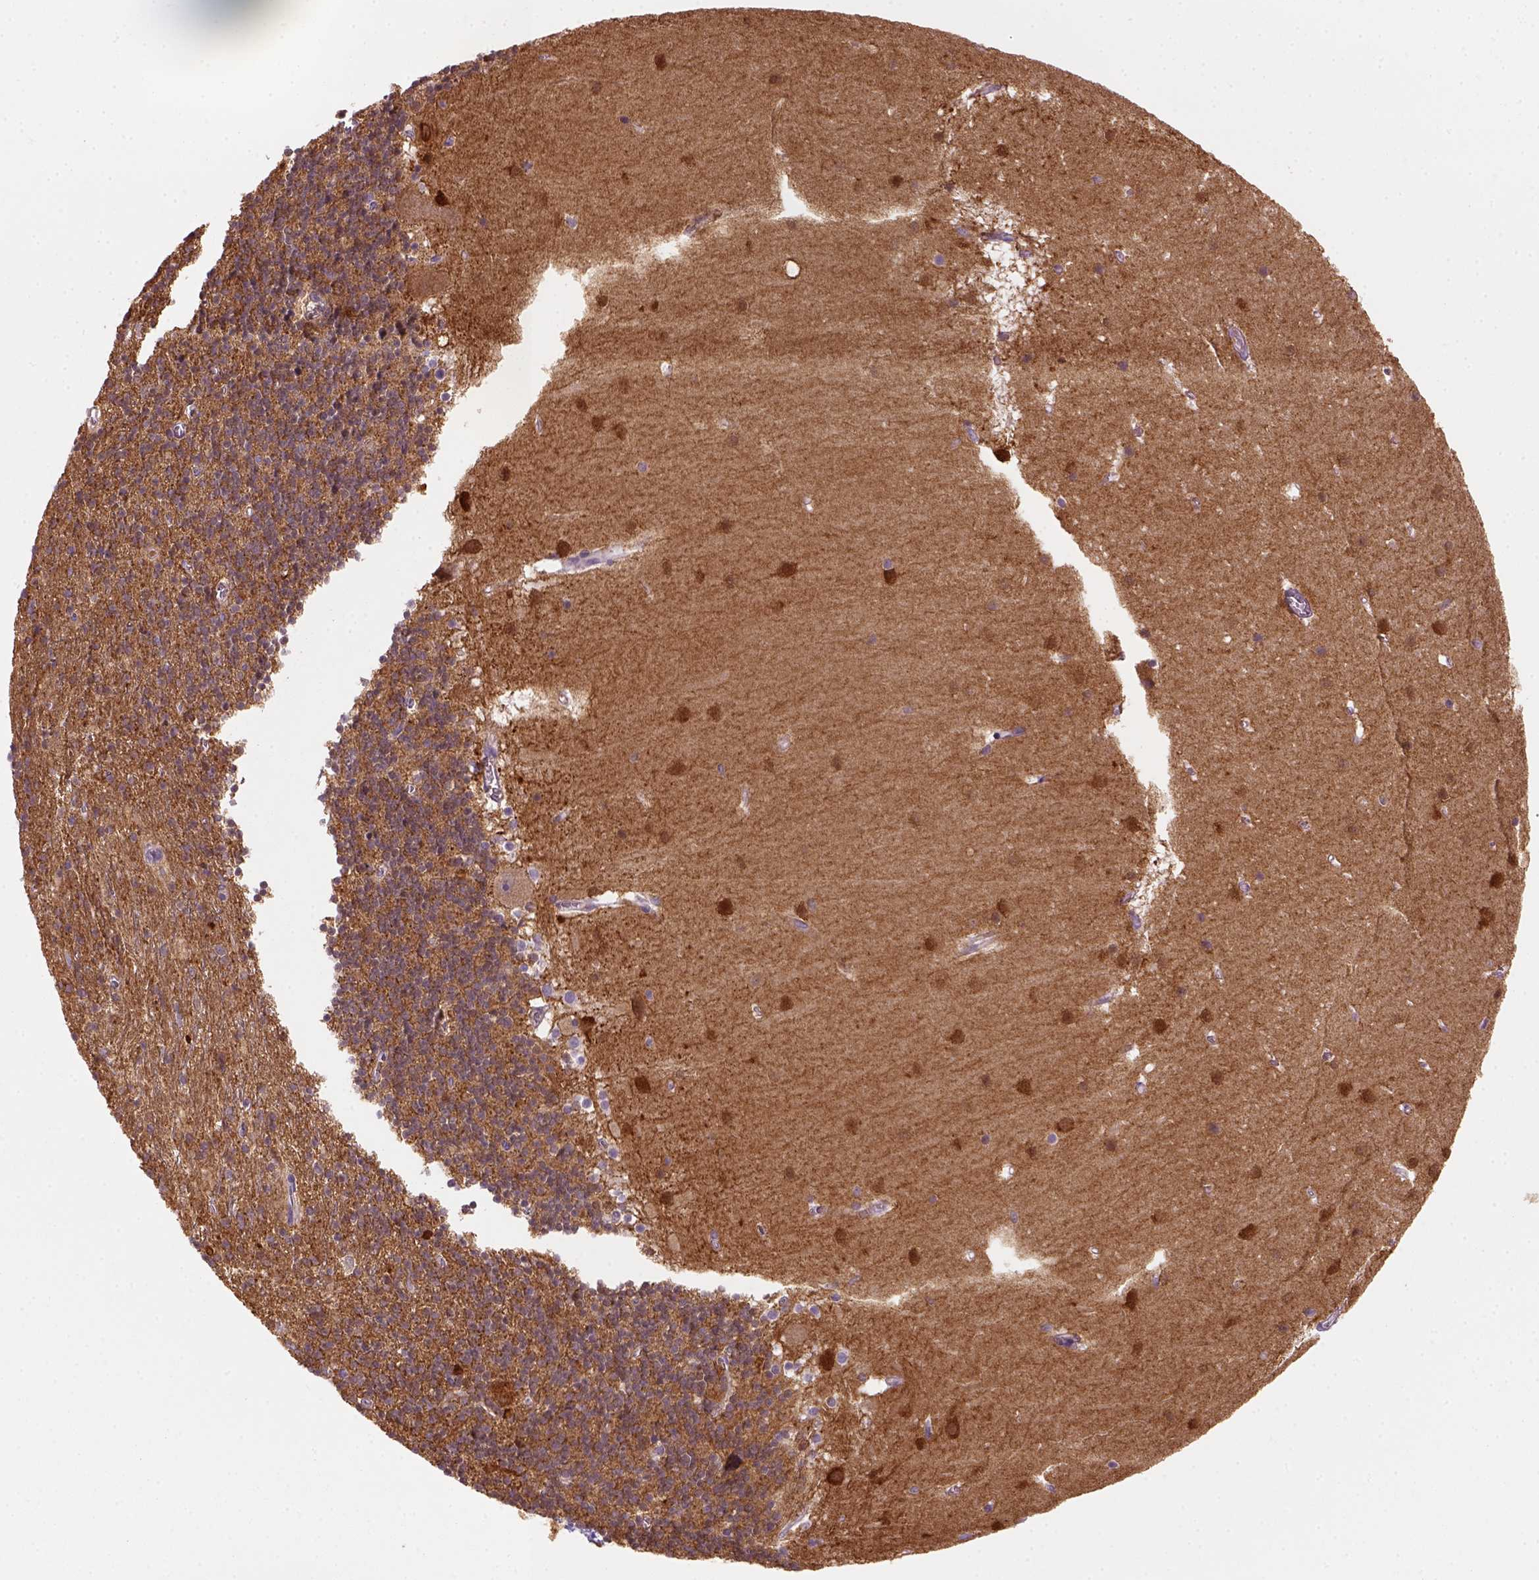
{"staining": {"intensity": "moderate", "quantity": ">75%", "location": "cytoplasmic/membranous"}, "tissue": "cerebellum", "cell_type": "Cells in granular layer", "image_type": "normal", "snomed": [{"axis": "morphology", "description": "Normal tissue, NOS"}, {"axis": "topography", "description": "Cerebellum"}], "caption": "Protein expression by IHC shows moderate cytoplasmic/membranous expression in approximately >75% of cells in granular layer in benign cerebellum.", "gene": "GOT1", "patient": {"sex": "male", "age": 70}}